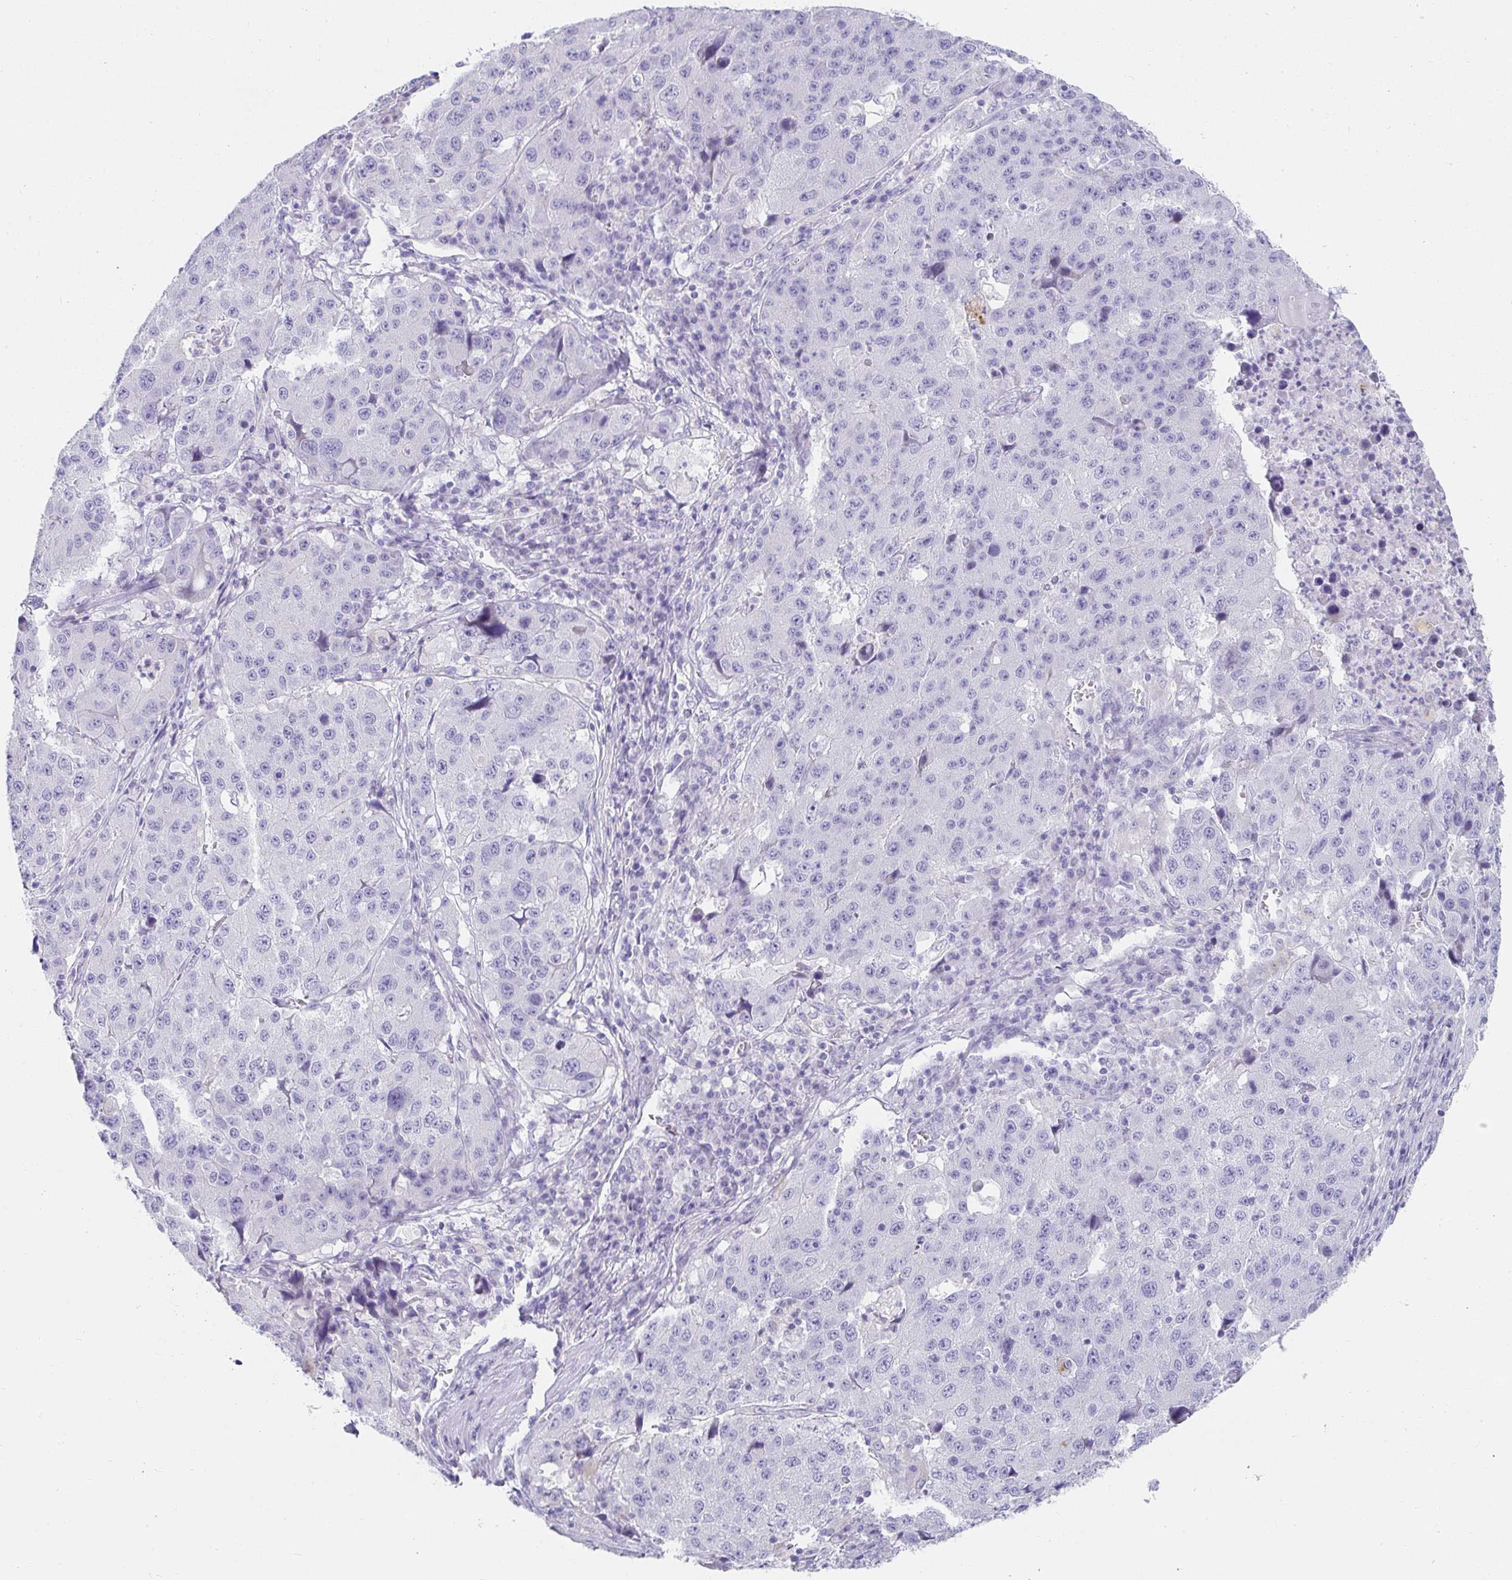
{"staining": {"intensity": "negative", "quantity": "none", "location": "none"}, "tissue": "stomach cancer", "cell_type": "Tumor cells", "image_type": "cancer", "snomed": [{"axis": "morphology", "description": "Adenocarcinoma, NOS"}, {"axis": "topography", "description": "Stomach"}], "caption": "High magnification brightfield microscopy of stomach cancer stained with DAB (brown) and counterstained with hematoxylin (blue): tumor cells show no significant staining.", "gene": "VGLL1", "patient": {"sex": "male", "age": 71}}